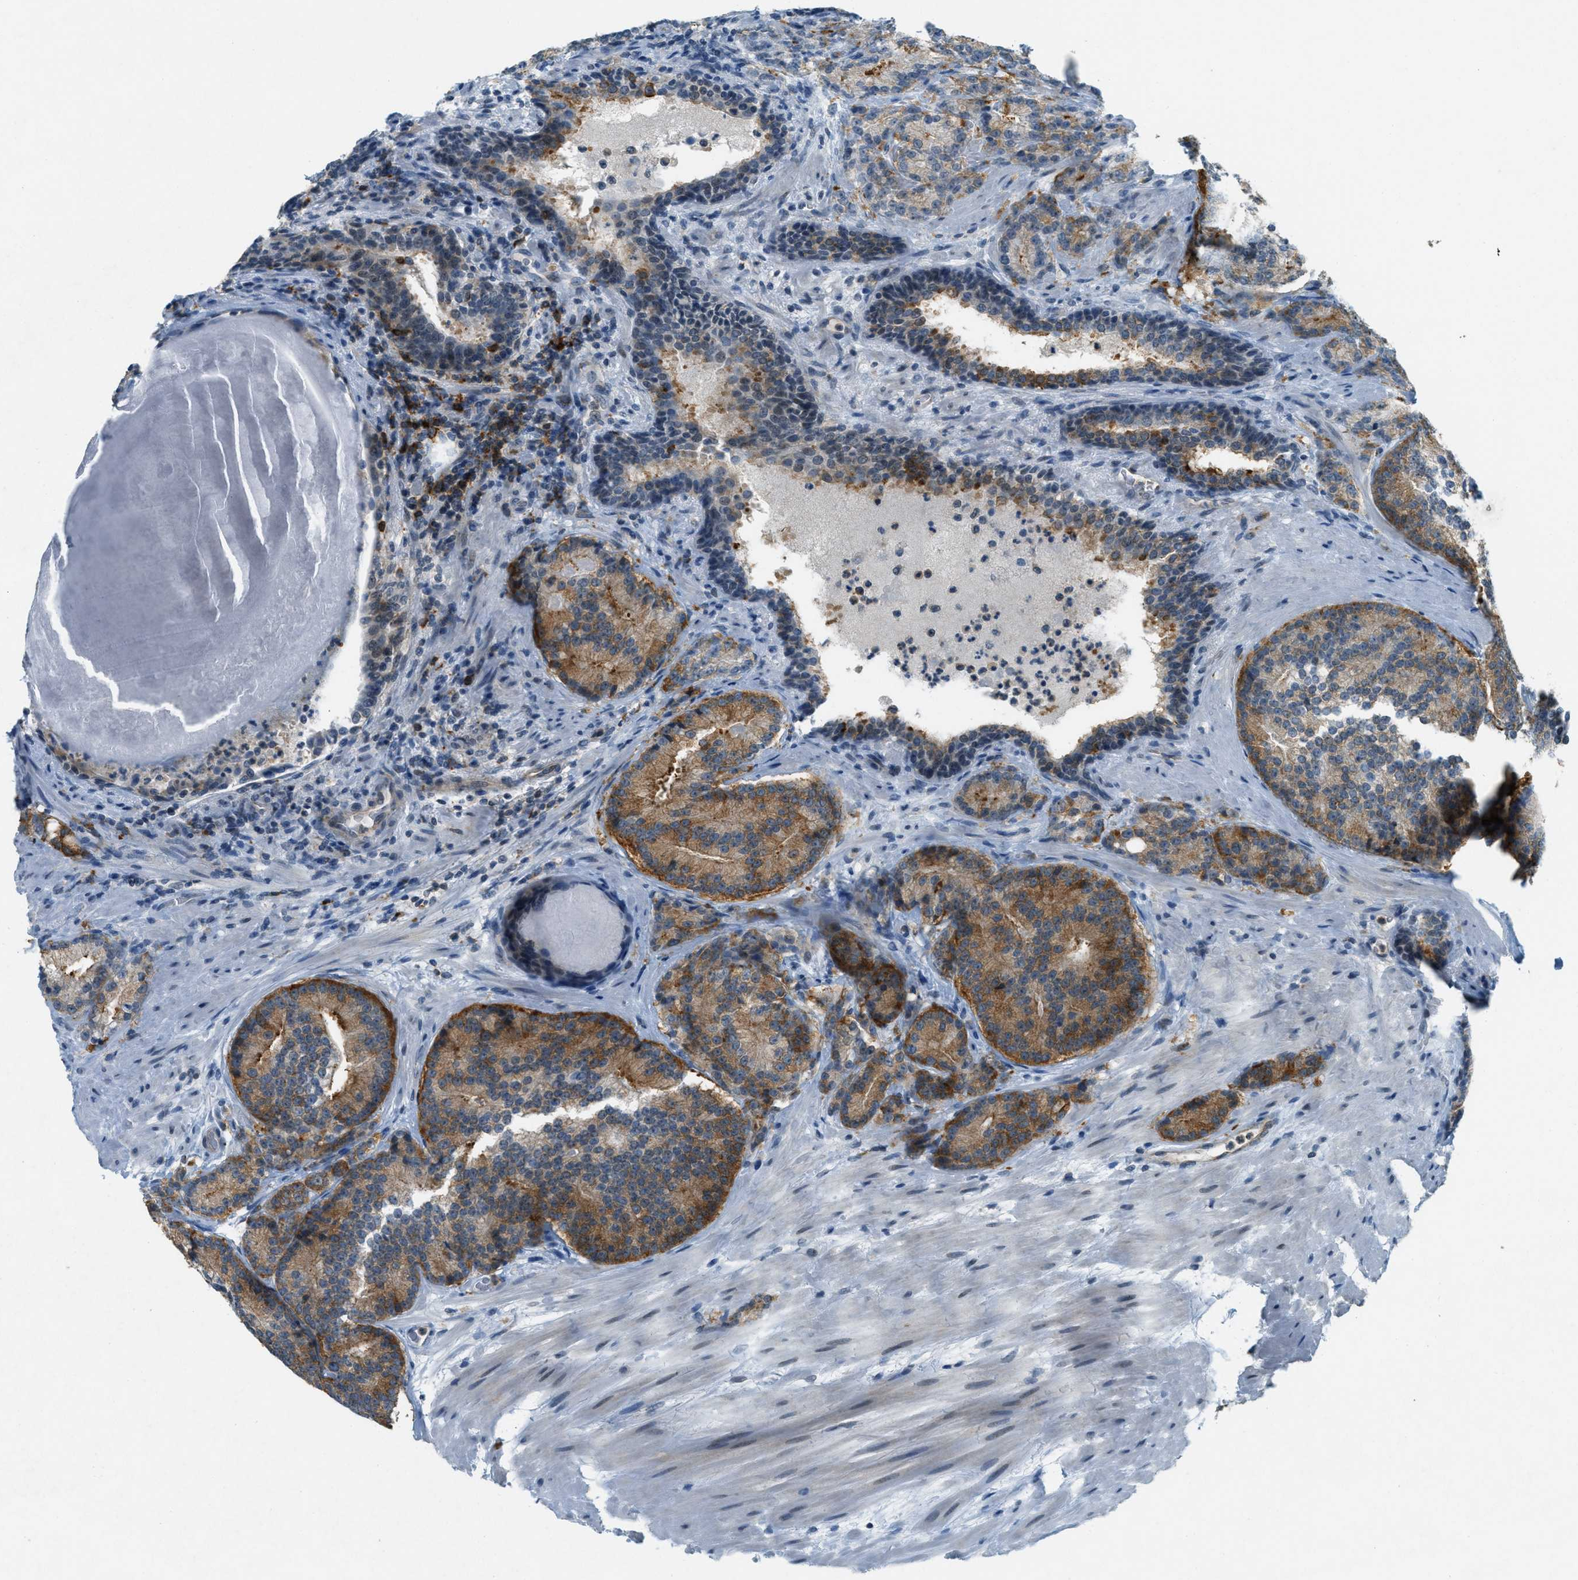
{"staining": {"intensity": "moderate", "quantity": ">75%", "location": "cytoplasmic/membranous"}, "tissue": "prostate cancer", "cell_type": "Tumor cells", "image_type": "cancer", "snomed": [{"axis": "morphology", "description": "Adenocarcinoma, High grade"}, {"axis": "topography", "description": "Prostate"}], "caption": "Immunohistochemical staining of high-grade adenocarcinoma (prostate) displays moderate cytoplasmic/membranous protein staining in about >75% of tumor cells.", "gene": "FYN", "patient": {"sex": "male", "age": 61}}